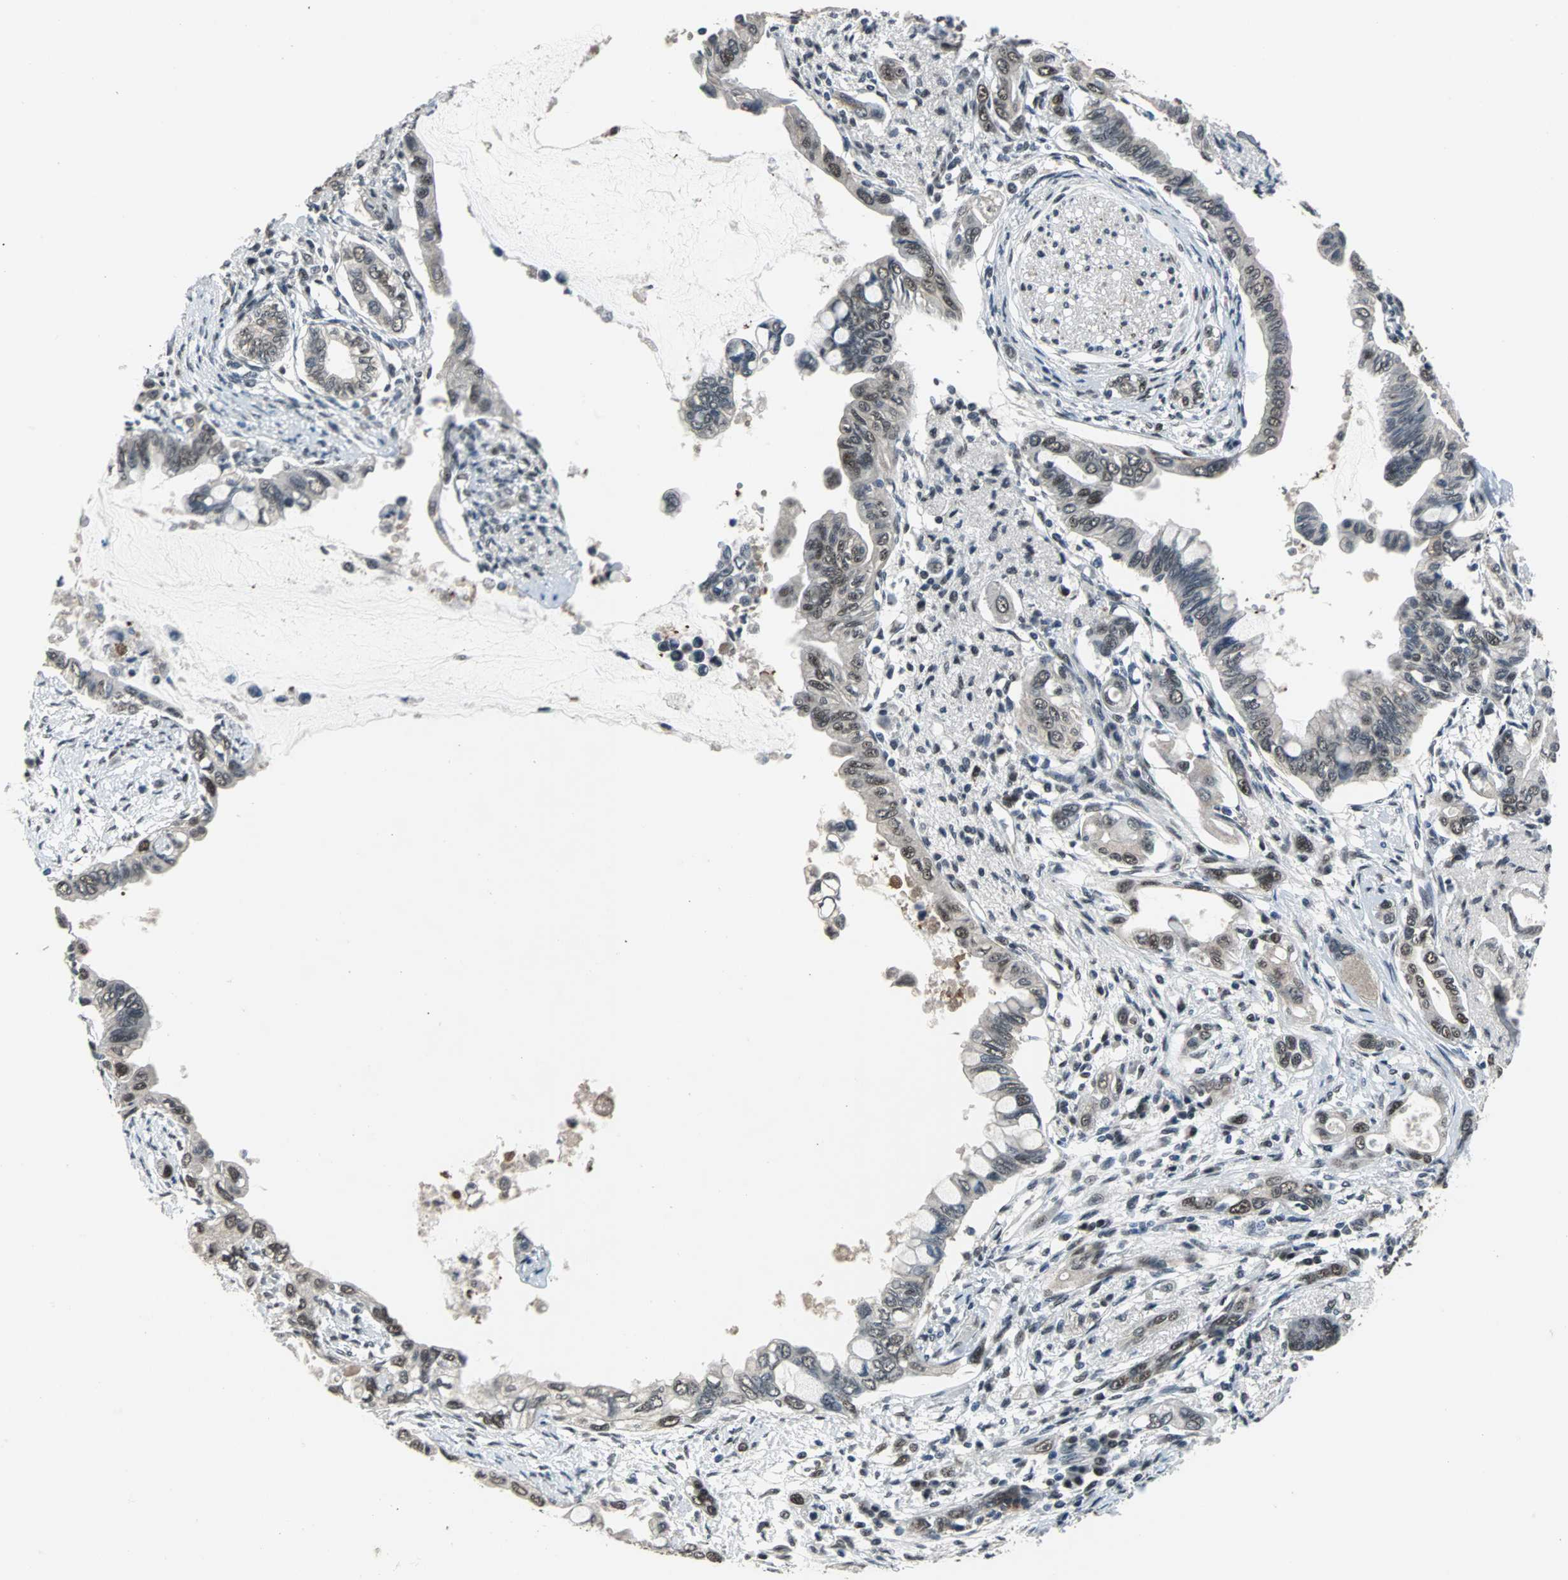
{"staining": {"intensity": "weak", "quantity": "25%-75%", "location": "cytoplasmic/membranous,nuclear"}, "tissue": "pancreatic cancer", "cell_type": "Tumor cells", "image_type": "cancer", "snomed": [{"axis": "morphology", "description": "Adenocarcinoma, NOS"}, {"axis": "topography", "description": "Pancreas"}], "caption": "Protein staining by IHC shows weak cytoplasmic/membranous and nuclear positivity in about 25%-75% of tumor cells in pancreatic cancer.", "gene": "USP28", "patient": {"sex": "female", "age": 60}}